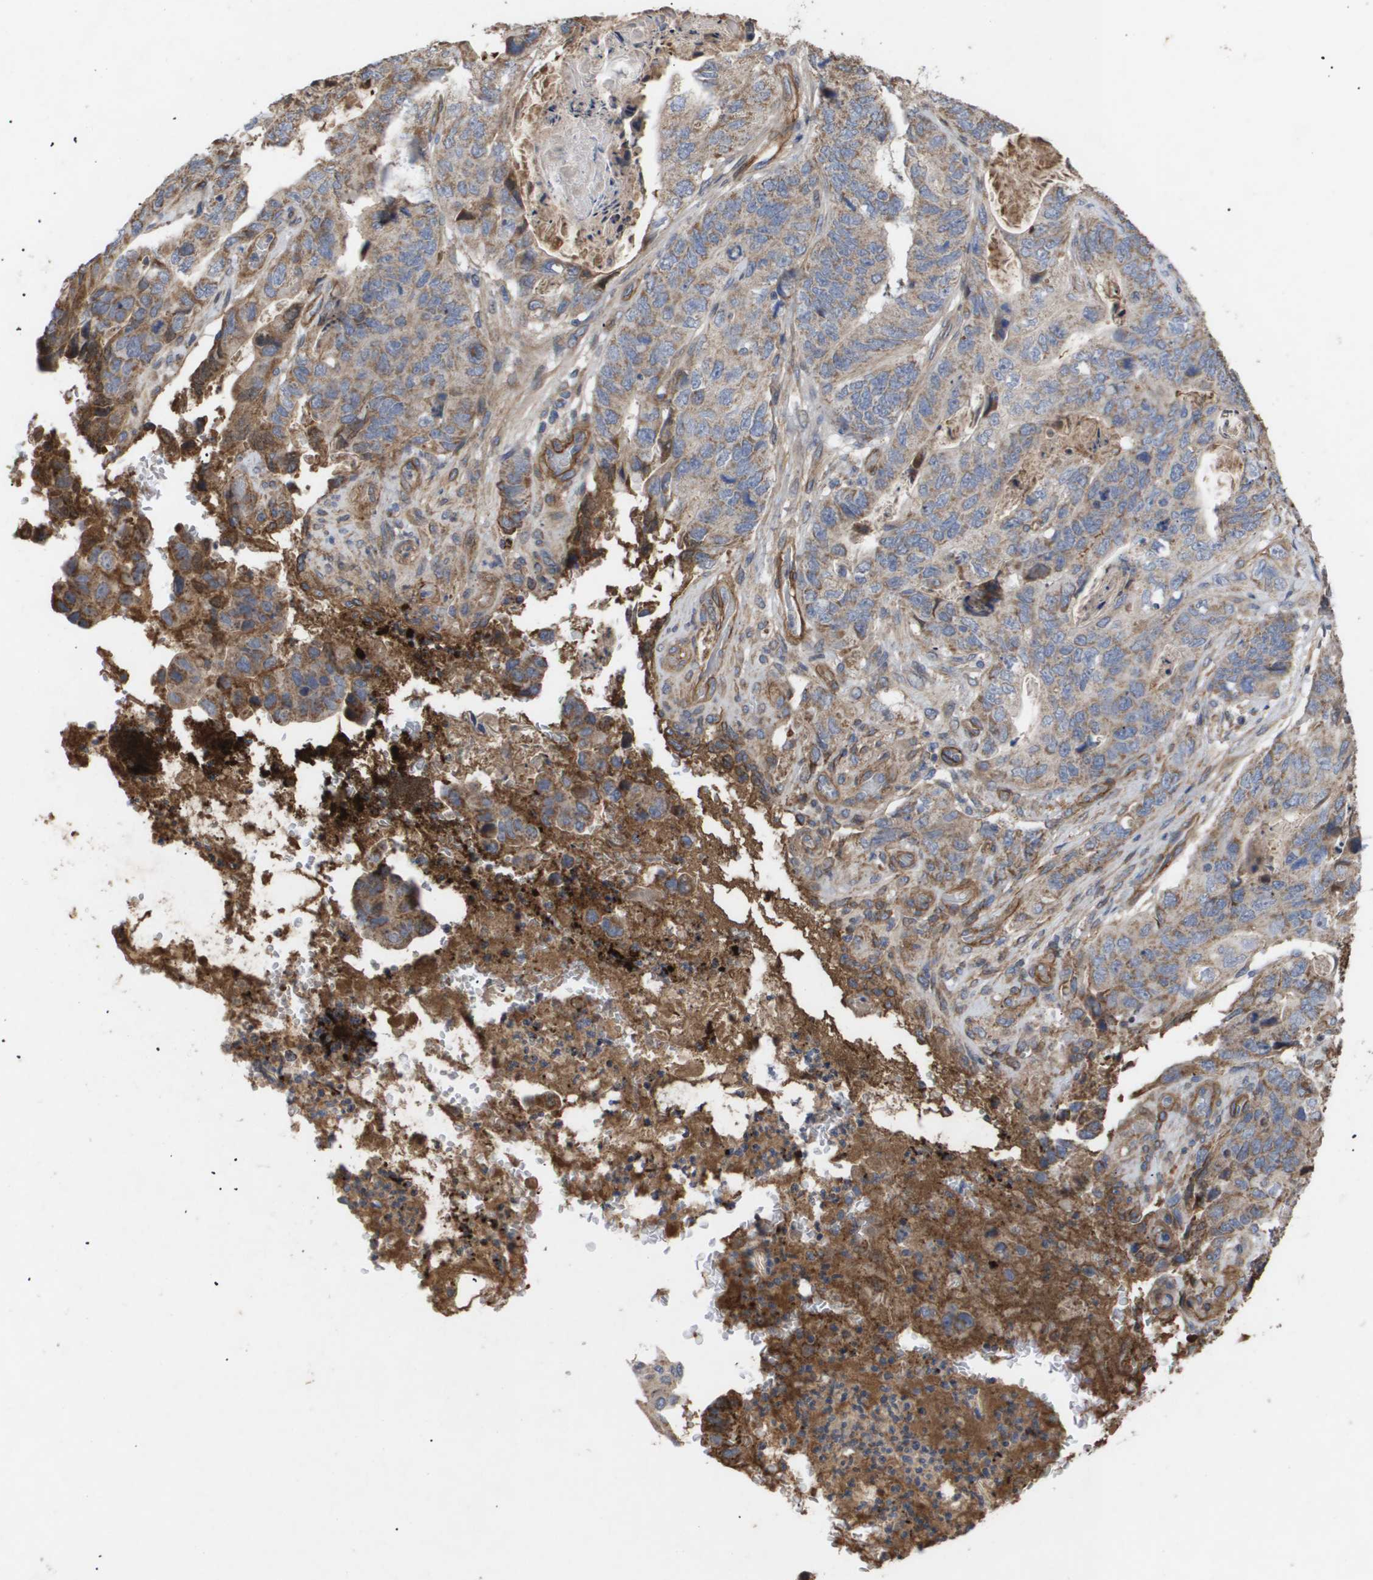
{"staining": {"intensity": "moderate", "quantity": ">75%", "location": "cytoplasmic/membranous"}, "tissue": "stomach cancer", "cell_type": "Tumor cells", "image_type": "cancer", "snomed": [{"axis": "morphology", "description": "Adenocarcinoma, NOS"}, {"axis": "topography", "description": "Stomach"}], "caption": "Protein staining demonstrates moderate cytoplasmic/membranous expression in about >75% of tumor cells in stomach cancer (adenocarcinoma).", "gene": "TNS1", "patient": {"sex": "female", "age": 89}}